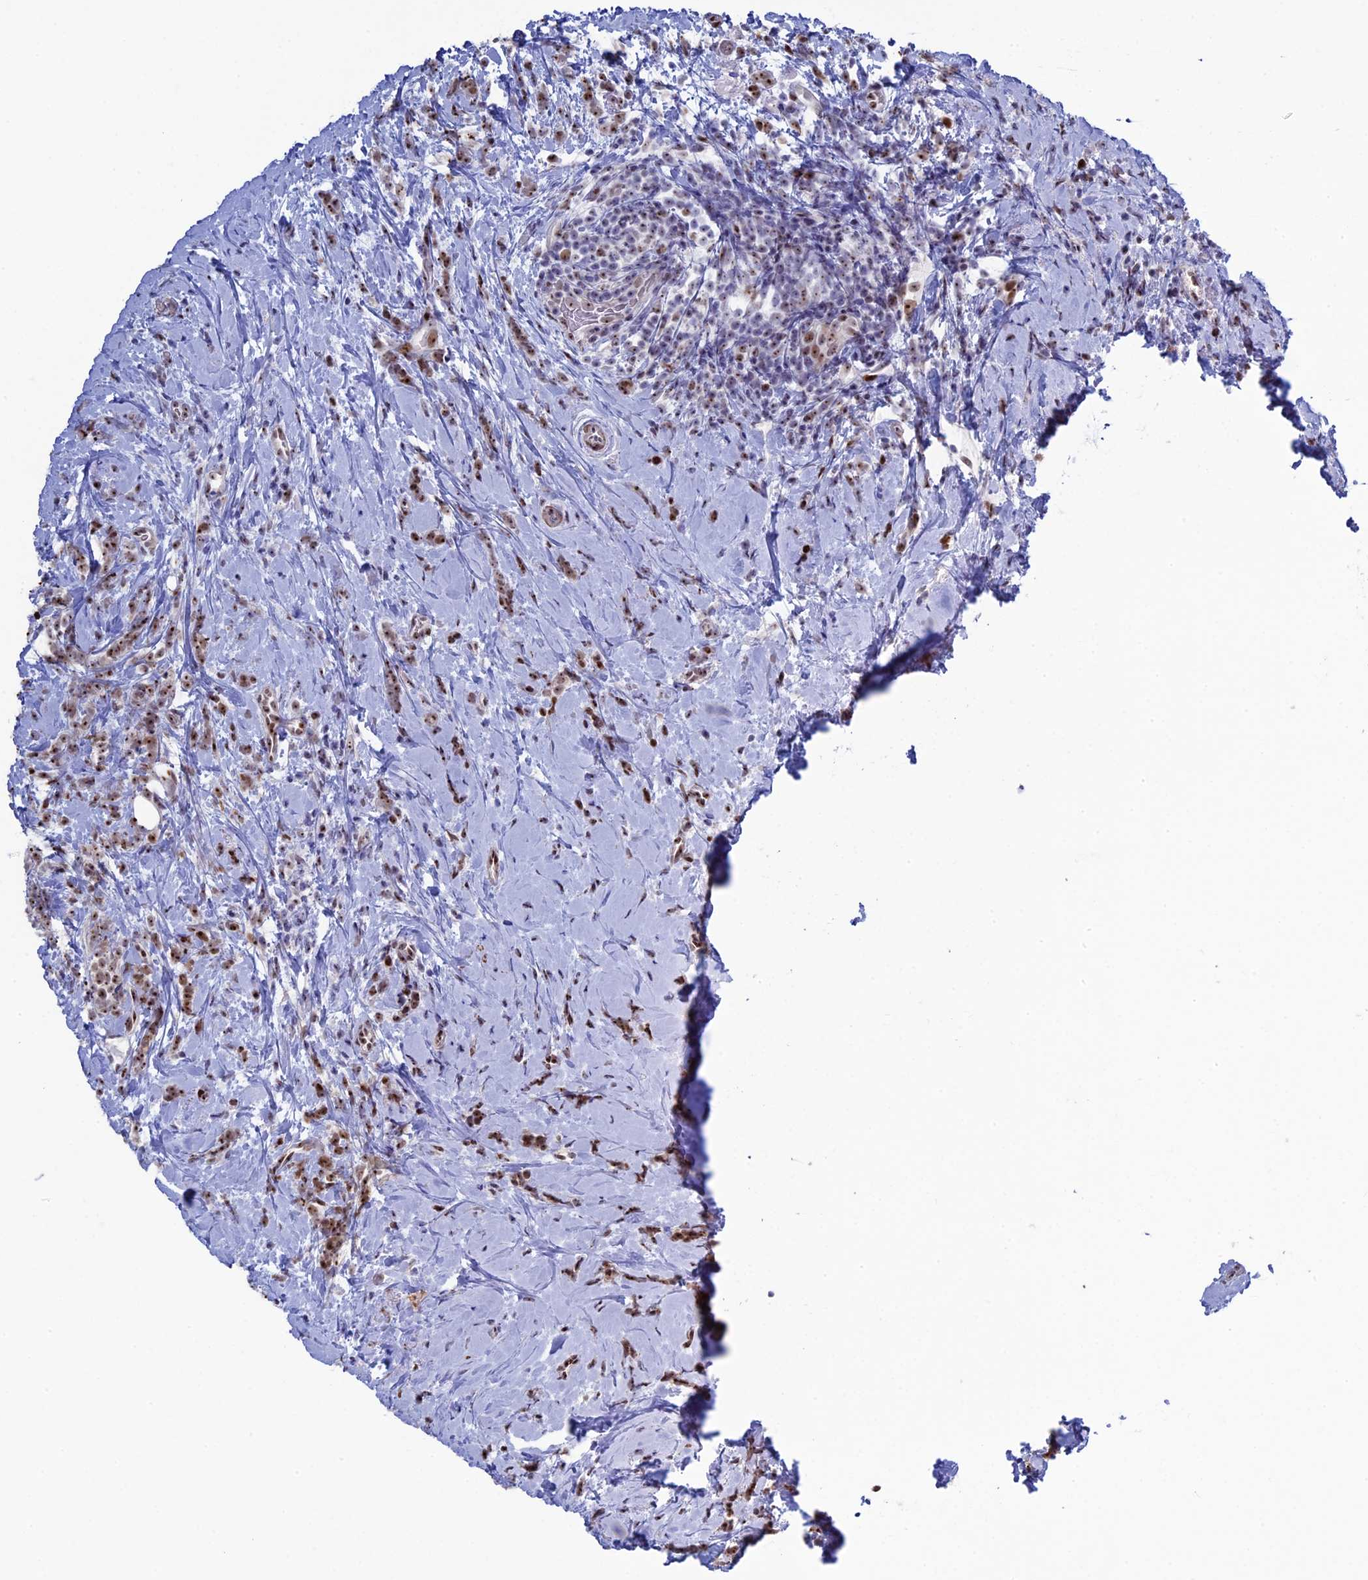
{"staining": {"intensity": "strong", "quantity": ">75%", "location": "nuclear"}, "tissue": "breast cancer", "cell_type": "Tumor cells", "image_type": "cancer", "snomed": [{"axis": "morphology", "description": "Lobular carcinoma"}, {"axis": "topography", "description": "Breast"}], "caption": "Brown immunohistochemical staining in human breast lobular carcinoma reveals strong nuclear positivity in approximately >75% of tumor cells.", "gene": "CCDC86", "patient": {"sex": "female", "age": 58}}